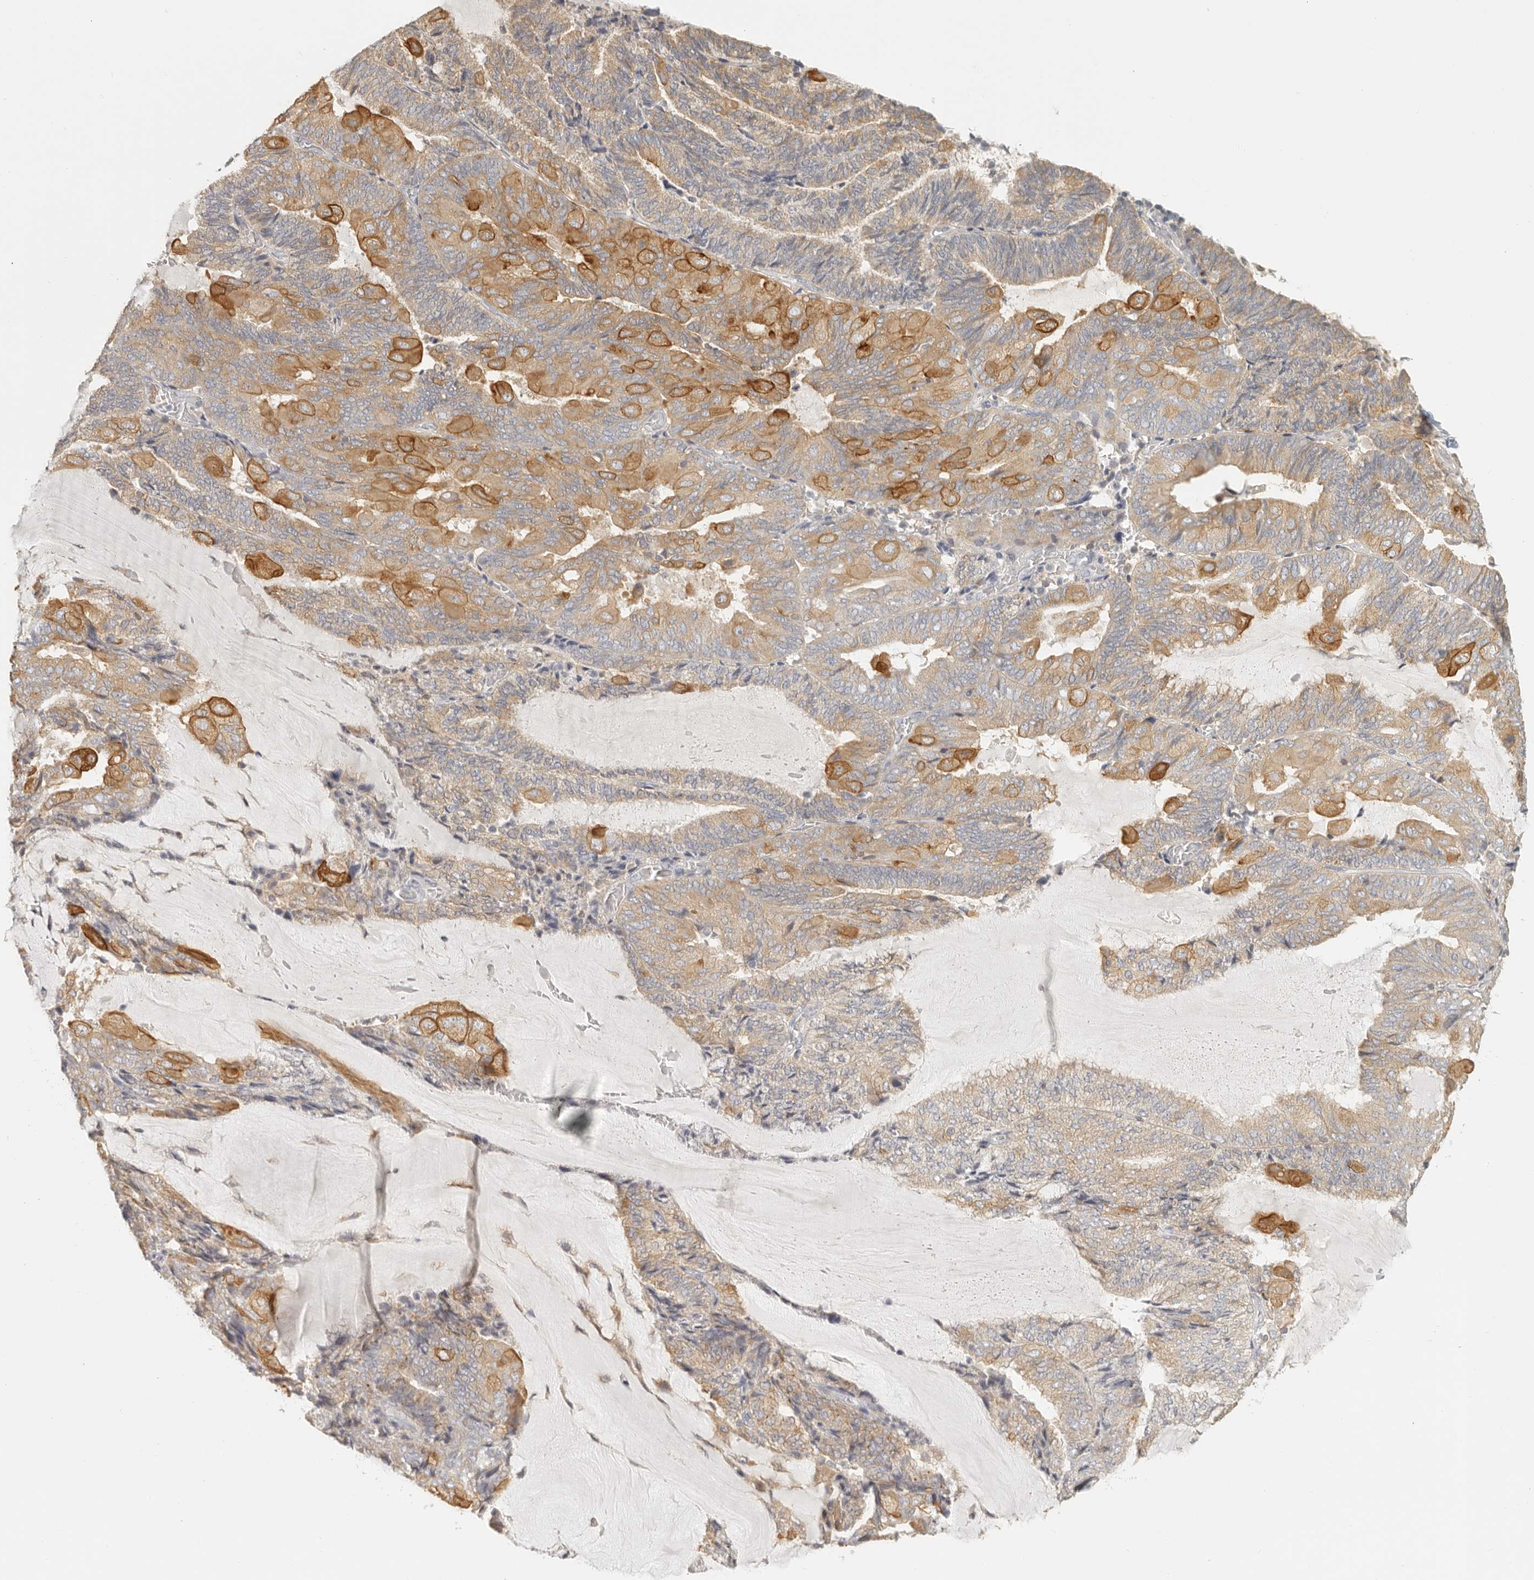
{"staining": {"intensity": "moderate", "quantity": "25%-75%", "location": "cytoplasmic/membranous"}, "tissue": "endometrial cancer", "cell_type": "Tumor cells", "image_type": "cancer", "snomed": [{"axis": "morphology", "description": "Adenocarcinoma, NOS"}, {"axis": "topography", "description": "Endometrium"}], "caption": "Immunohistochemistry of human endometrial cancer (adenocarcinoma) demonstrates medium levels of moderate cytoplasmic/membranous positivity in about 25%-75% of tumor cells.", "gene": "ANXA9", "patient": {"sex": "female", "age": 81}}